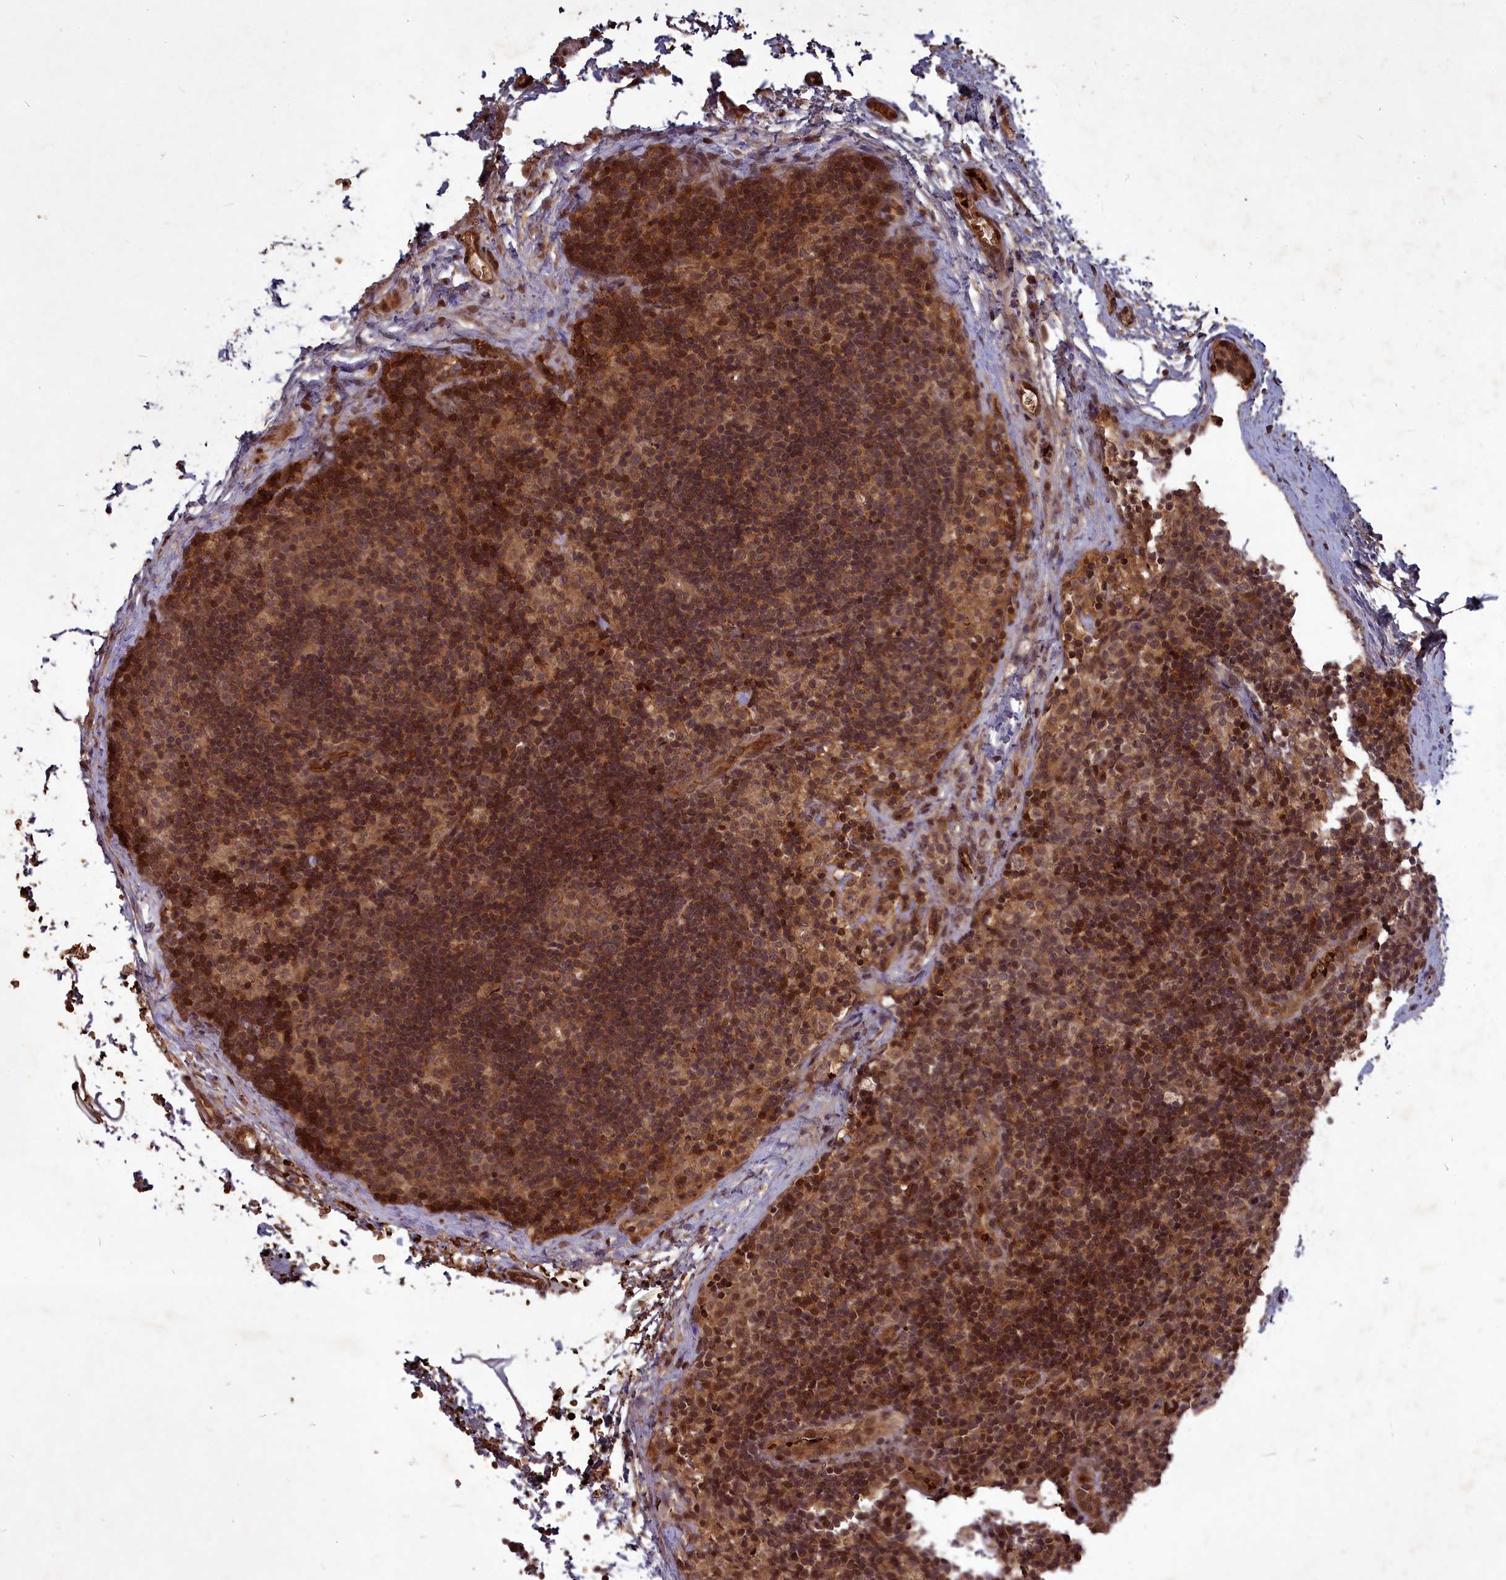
{"staining": {"intensity": "moderate", "quantity": "25%-75%", "location": "cytoplasmic/membranous"}, "tissue": "lymph node", "cell_type": "Germinal center cells", "image_type": "normal", "snomed": [{"axis": "morphology", "description": "Normal tissue, NOS"}, {"axis": "topography", "description": "Lymph node"}], "caption": "Benign lymph node shows moderate cytoplasmic/membranous staining in approximately 25%-75% of germinal center cells, visualized by immunohistochemistry.", "gene": "SRMS", "patient": {"sex": "female", "age": 22}}